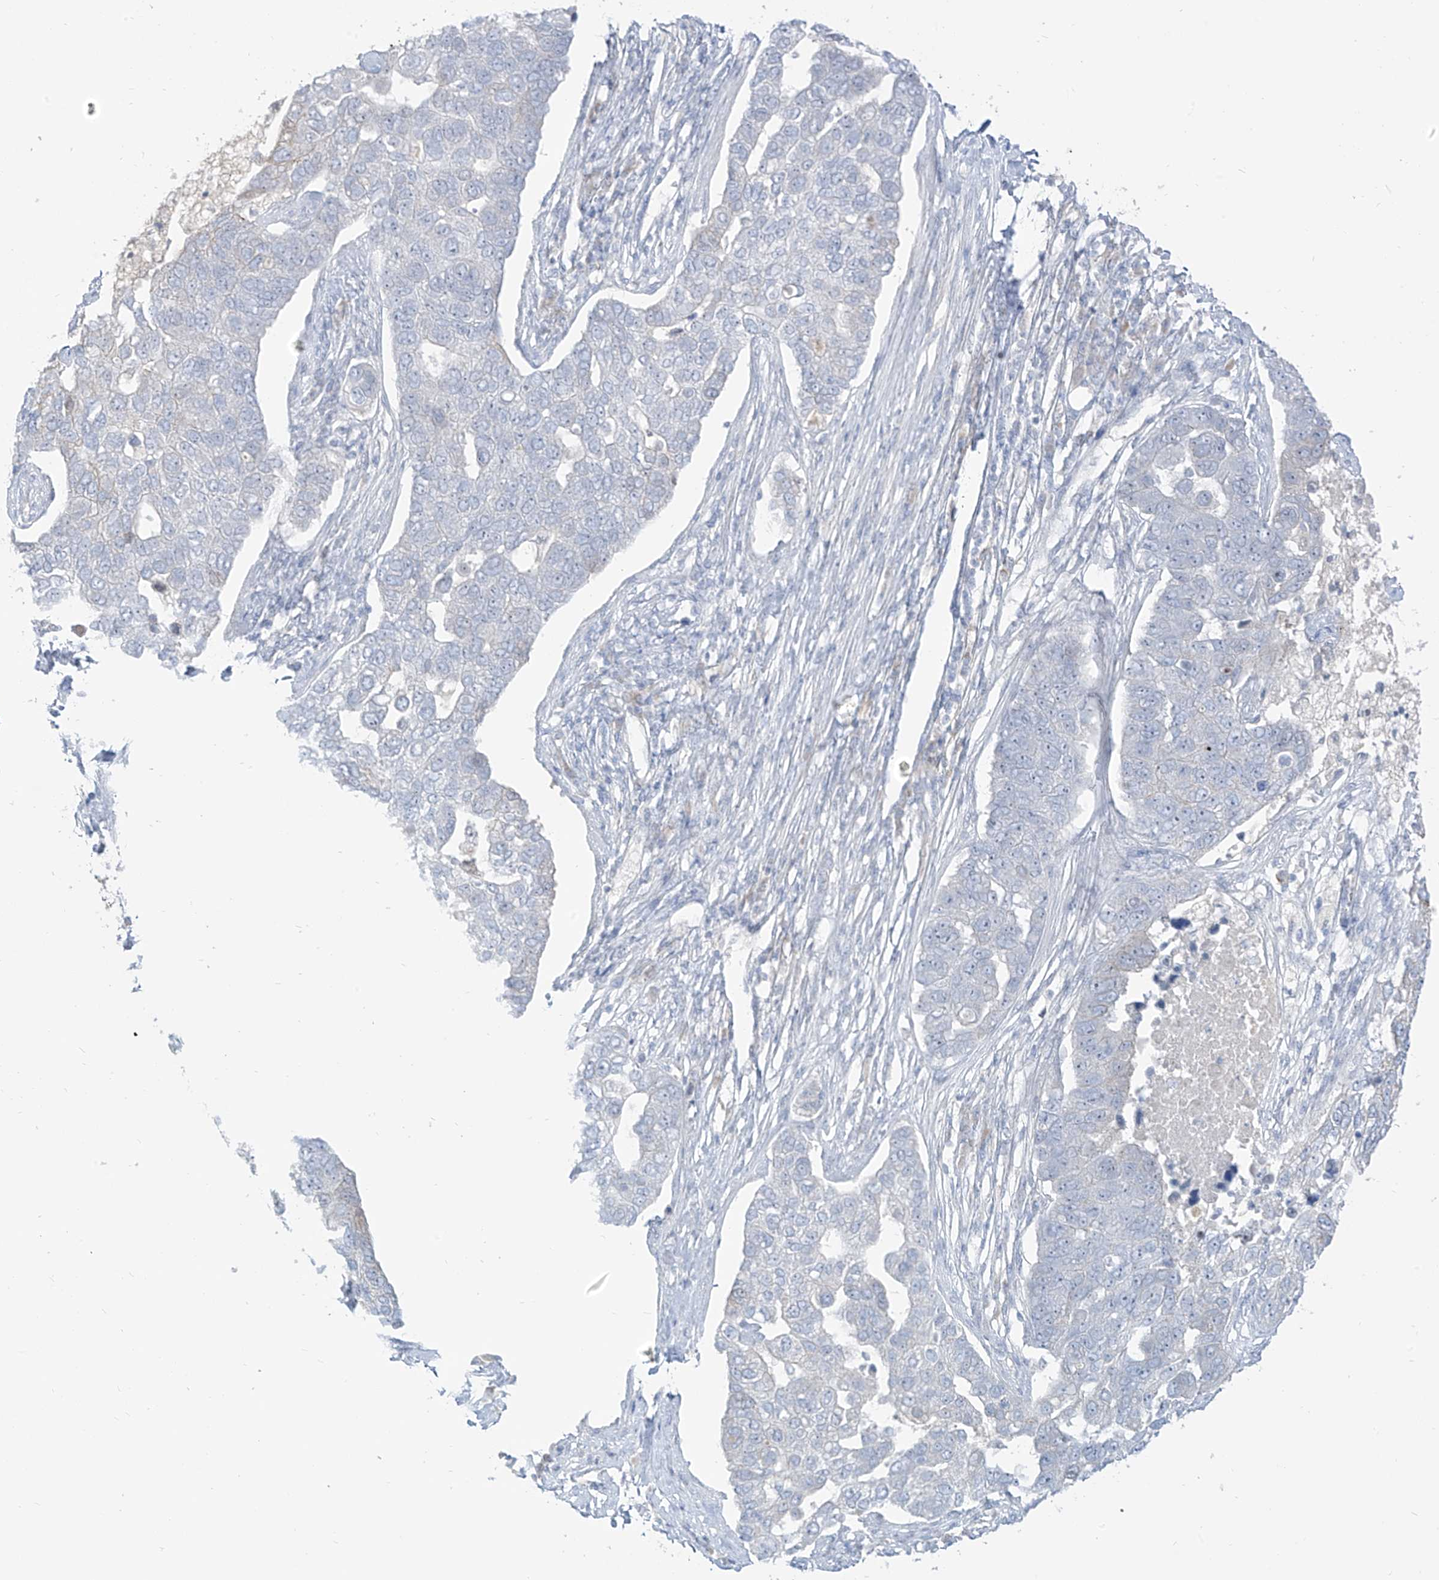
{"staining": {"intensity": "negative", "quantity": "none", "location": "none"}, "tissue": "pancreatic cancer", "cell_type": "Tumor cells", "image_type": "cancer", "snomed": [{"axis": "morphology", "description": "Adenocarcinoma, NOS"}, {"axis": "topography", "description": "Pancreas"}], "caption": "IHC of human adenocarcinoma (pancreatic) displays no positivity in tumor cells.", "gene": "C2orf42", "patient": {"sex": "female", "age": 61}}